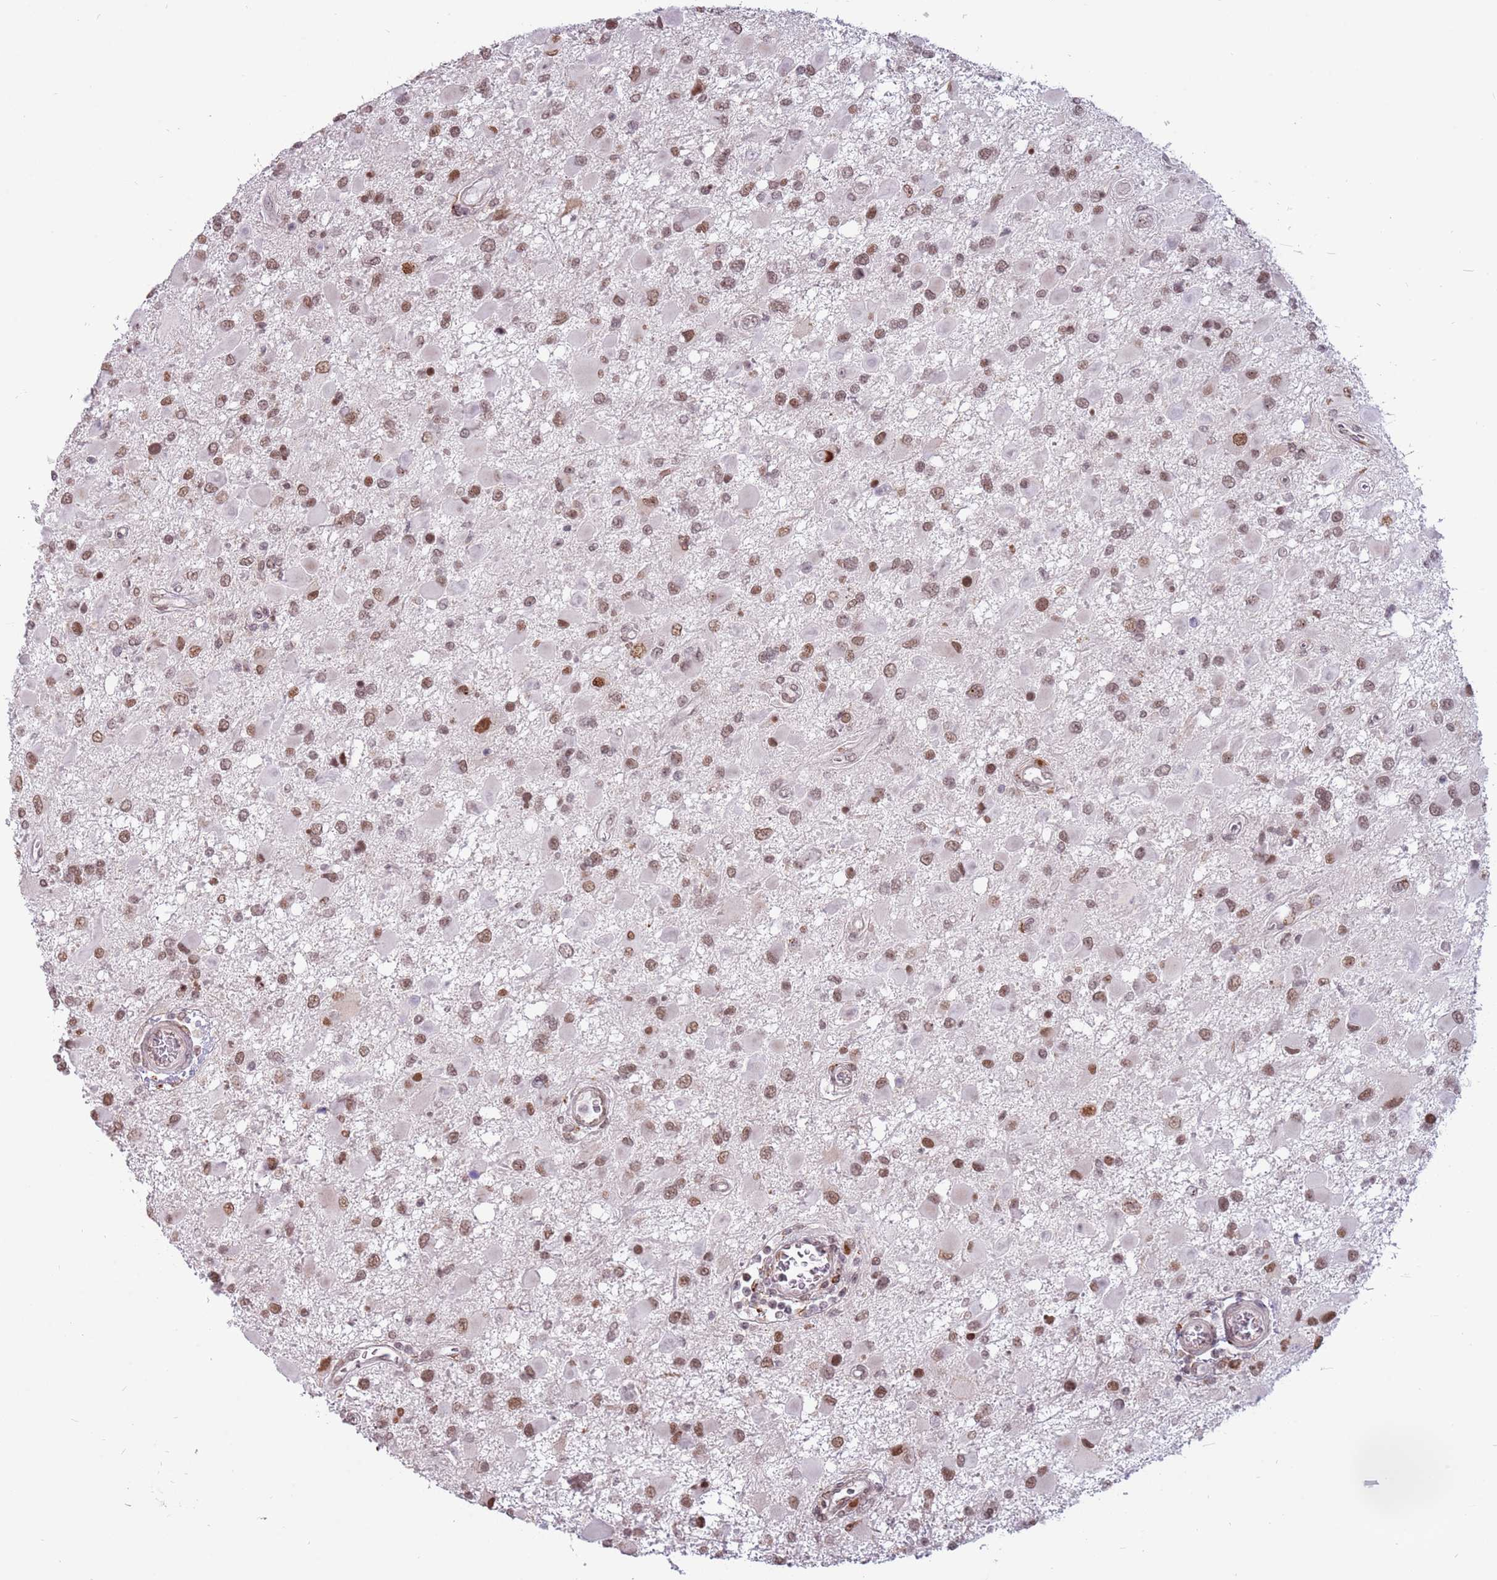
{"staining": {"intensity": "moderate", "quantity": ">75%", "location": "nuclear"}, "tissue": "glioma", "cell_type": "Tumor cells", "image_type": "cancer", "snomed": [{"axis": "morphology", "description": "Glioma, malignant, High grade"}, {"axis": "topography", "description": "Brain"}], "caption": "Immunohistochemical staining of human high-grade glioma (malignant) reveals medium levels of moderate nuclear expression in approximately >75% of tumor cells.", "gene": "BARD1", "patient": {"sex": "male", "age": 53}}